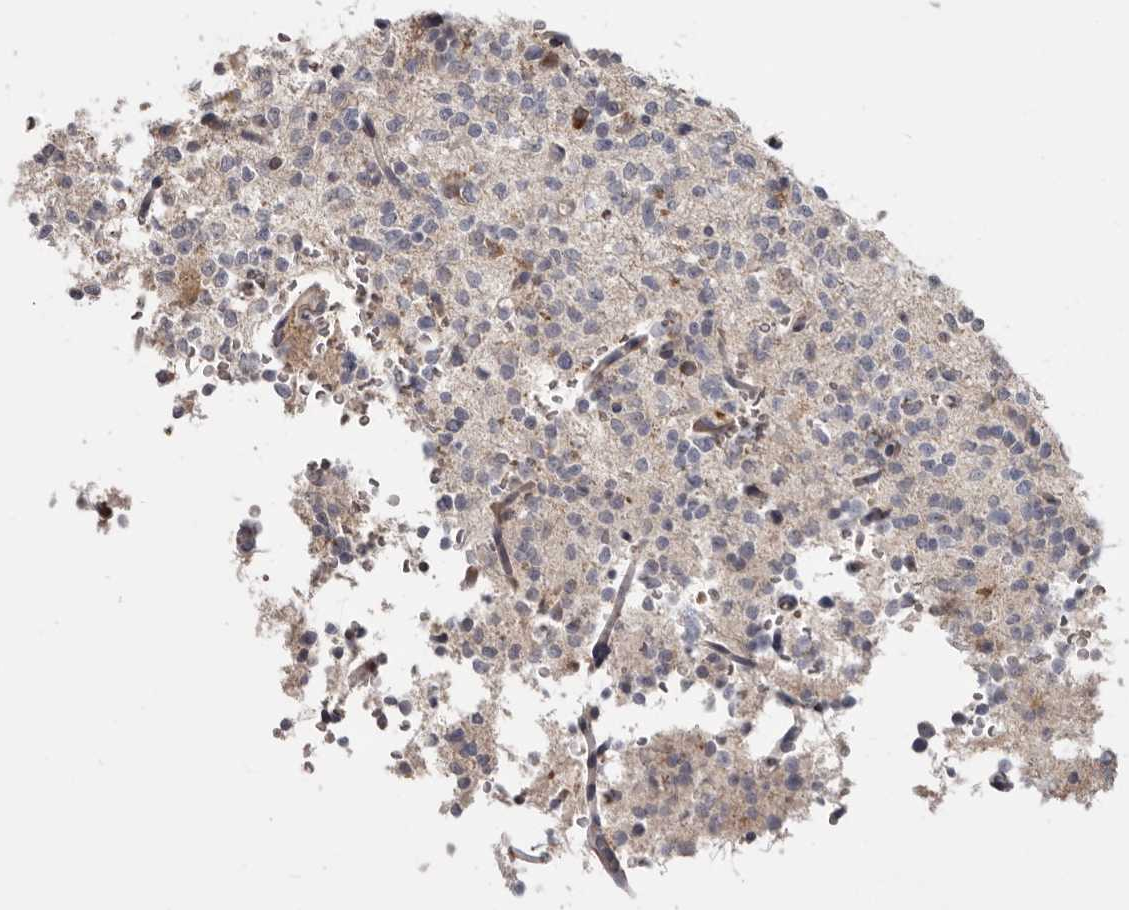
{"staining": {"intensity": "weak", "quantity": "<25%", "location": "cytoplasmic/membranous"}, "tissue": "glioma", "cell_type": "Tumor cells", "image_type": "cancer", "snomed": [{"axis": "morphology", "description": "Glioma, malignant, High grade"}, {"axis": "topography", "description": "Brain"}], "caption": "Immunohistochemistry of glioma displays no staining in tumor cells.", "gene": "NENF", "patient": {"sex": "female", "age": 62}}